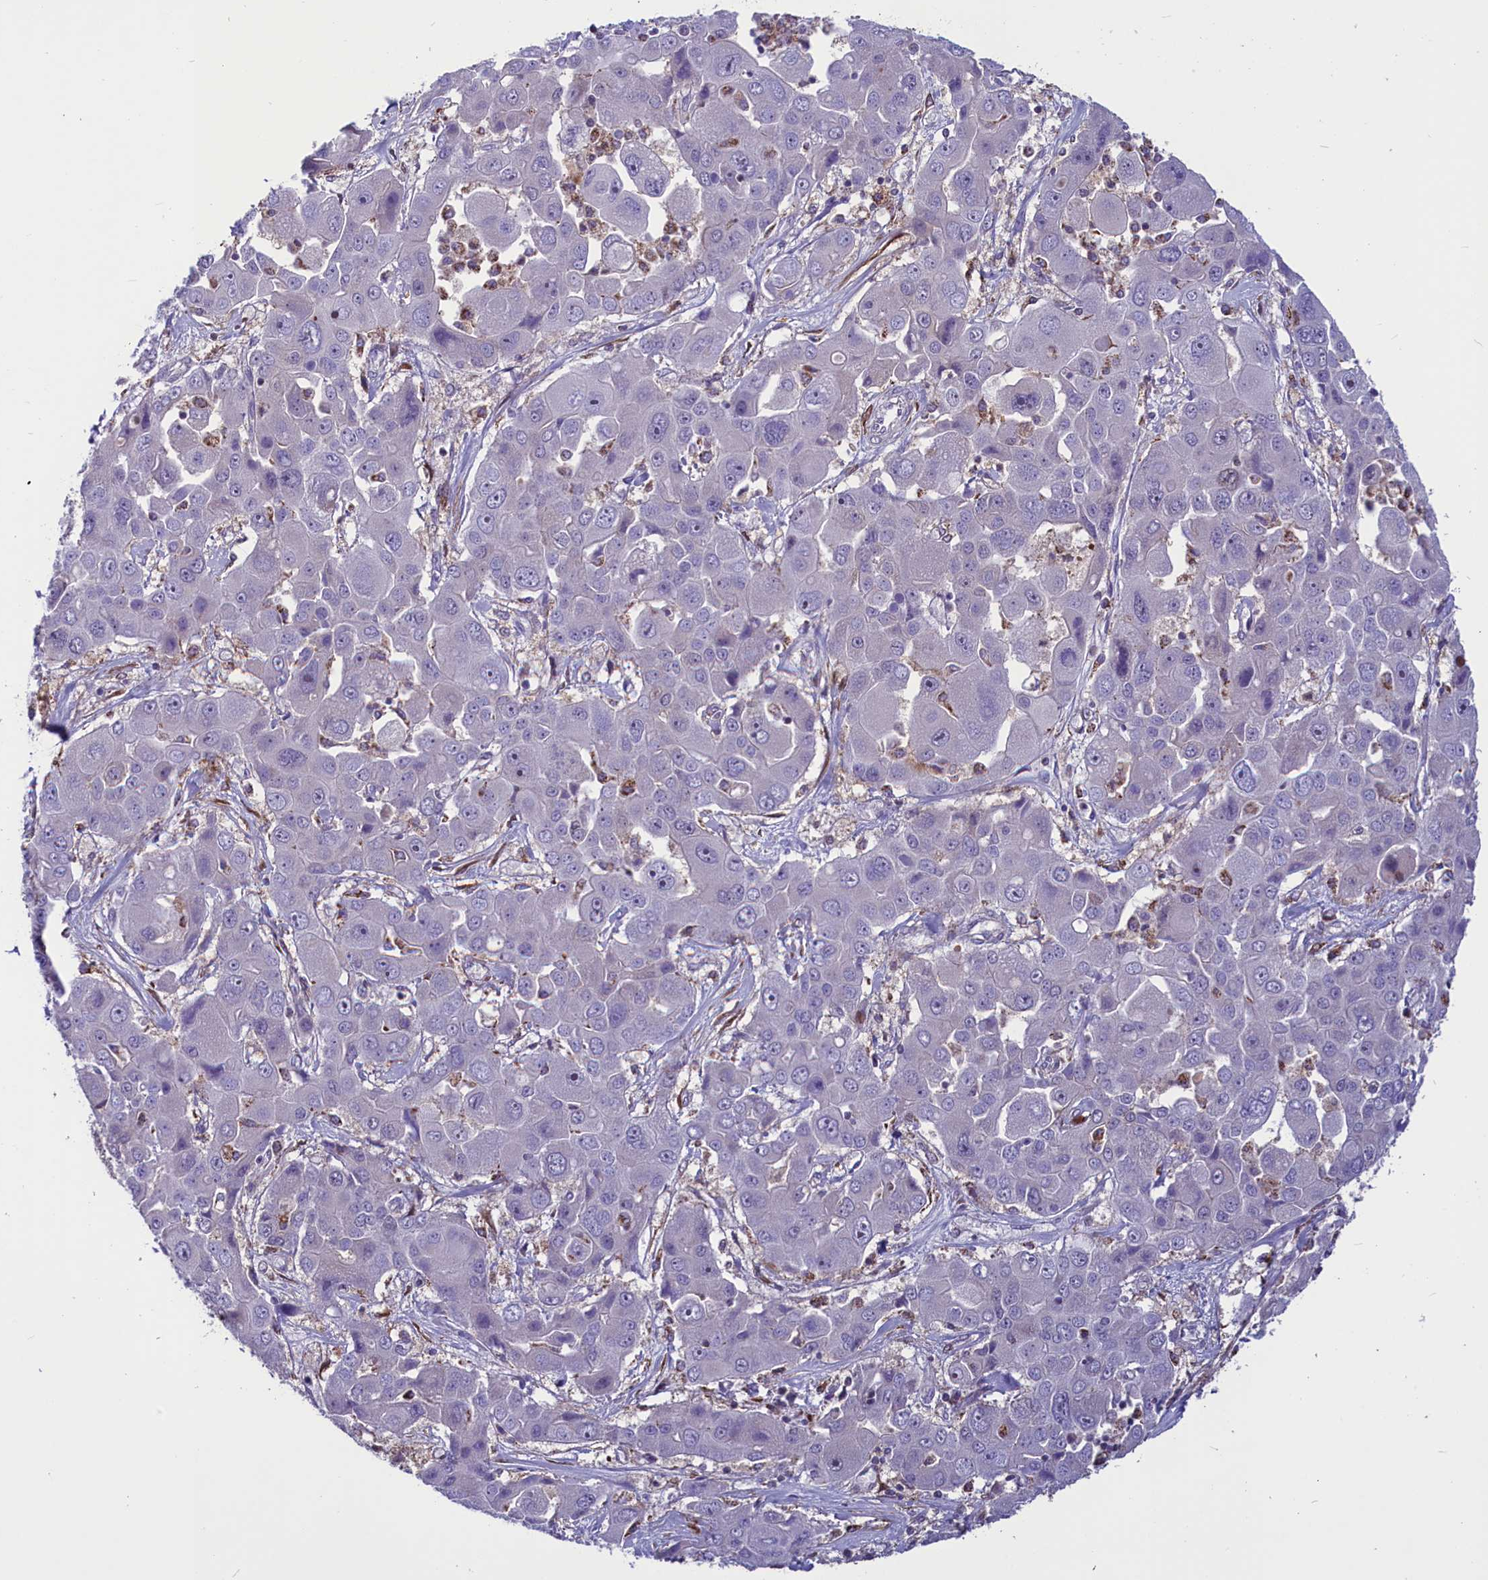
{"staining": {"intensity": "negative", "quantity": "none", "location": "none"}, "tissue": "liver cancer", "cell_type": "Tumor cells", "image_type": "cancer", "snomed": [{"axis": "morphology", "description": "Cholangiocarcinoma"}, {"axis": "topography", "description": "Liver"}], "caption": "This is an IHC photomicrograph of liver cholangiocarcinoma. There is no positivity in tumor cells.", "gene": "MIEF2", "patient": {"sex": "male", "age": 67}}